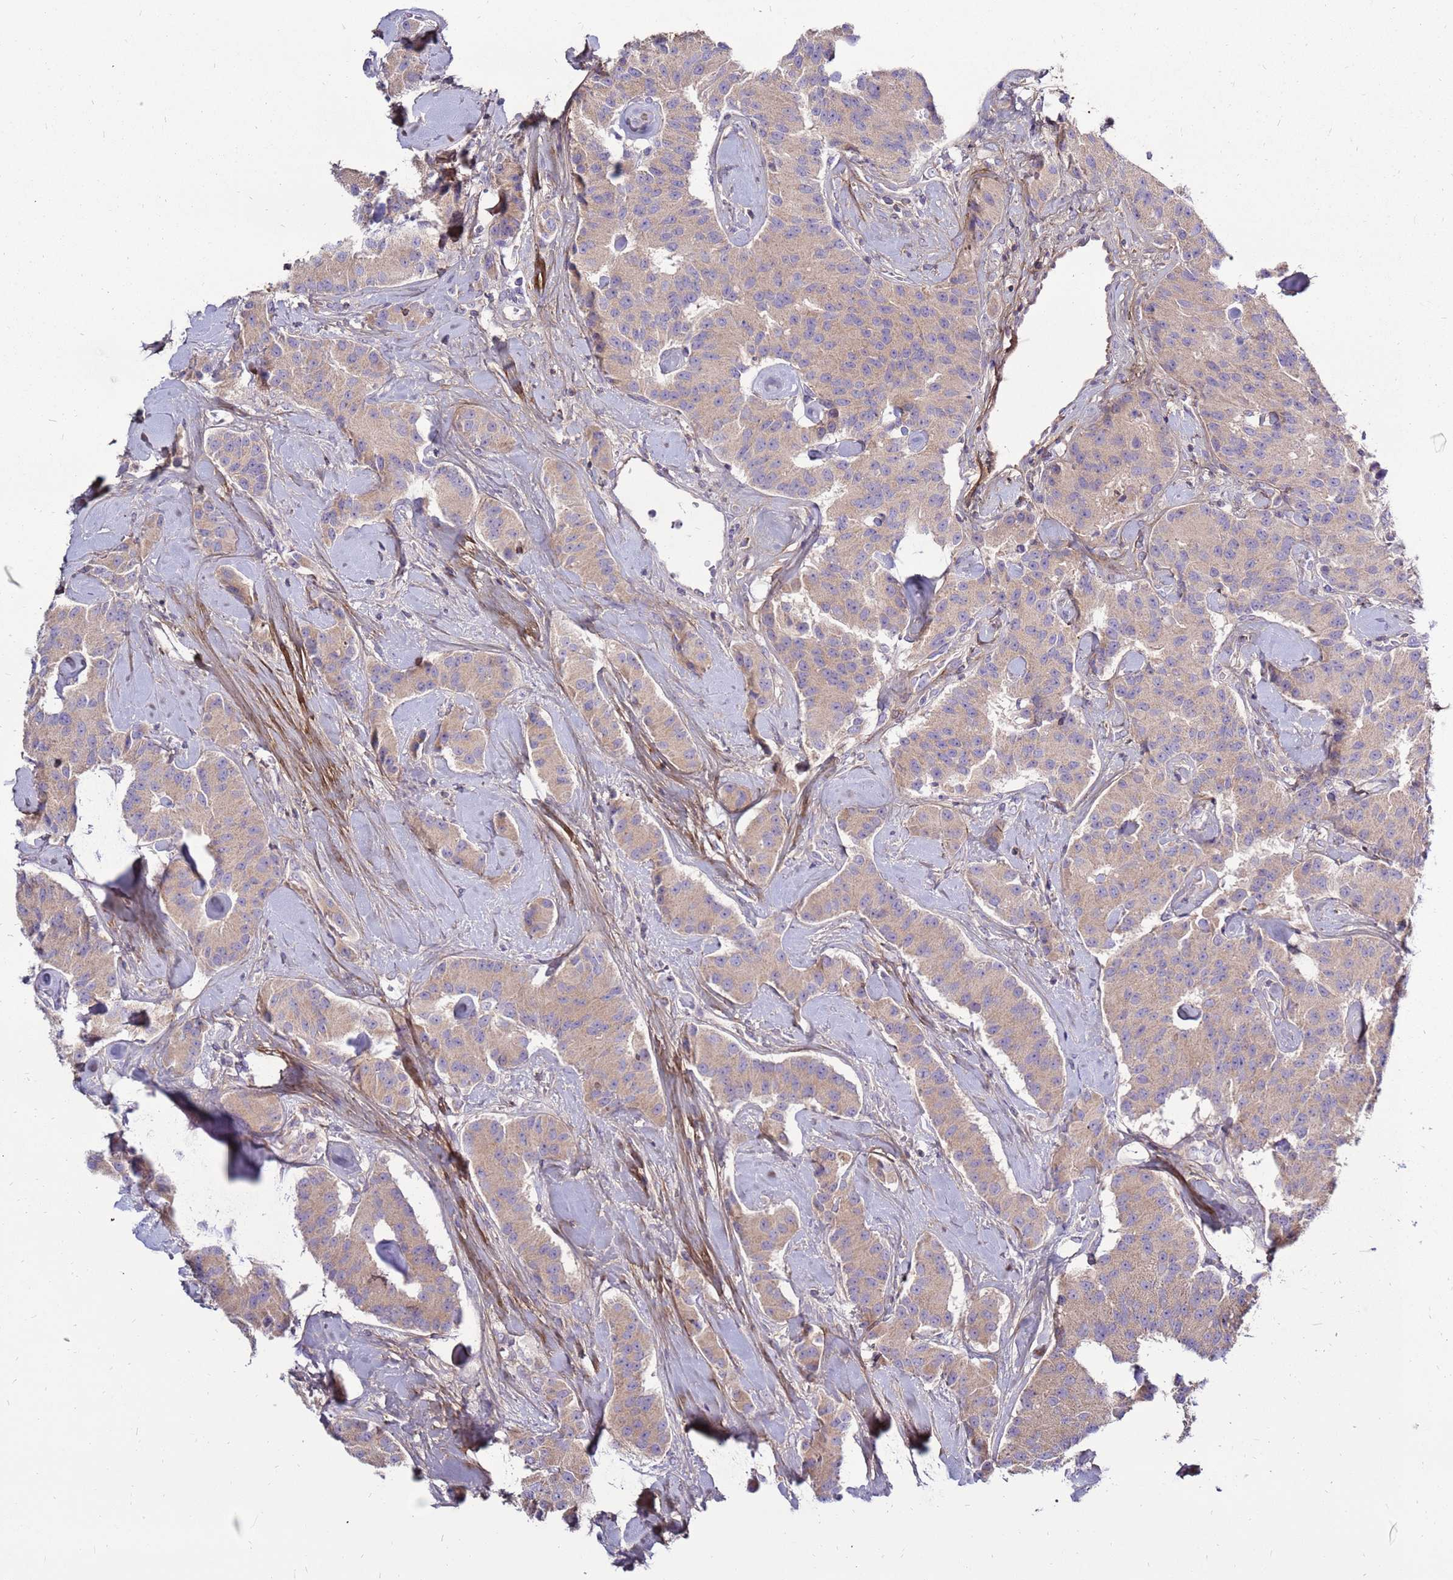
{"staining": {"intensity": "weak", "quantity": ">75%", "location": "cytoplasmic/membranous"}, "tissue": "carcinoid", "cell_type": "Tumor cells", "image_type": "cancer", "snomed": [{"axis": "morphology", "description": "Carcinoid, malignant, NOS"}, {"axis": "topography", "description": "Pancreas"}], "caption": "A high-resolution image shows IHC staining of carcinoid, which shows weak cytoplasmic/membranous expression in approximately >75% of tumor cells. The staining was performed using DAB, with brown indicating positive protein expression. Nuclei are stained blue with hematoxylin.", "gene": "TRAPPC4", "patient": {"sex": "male", "age": 41}}